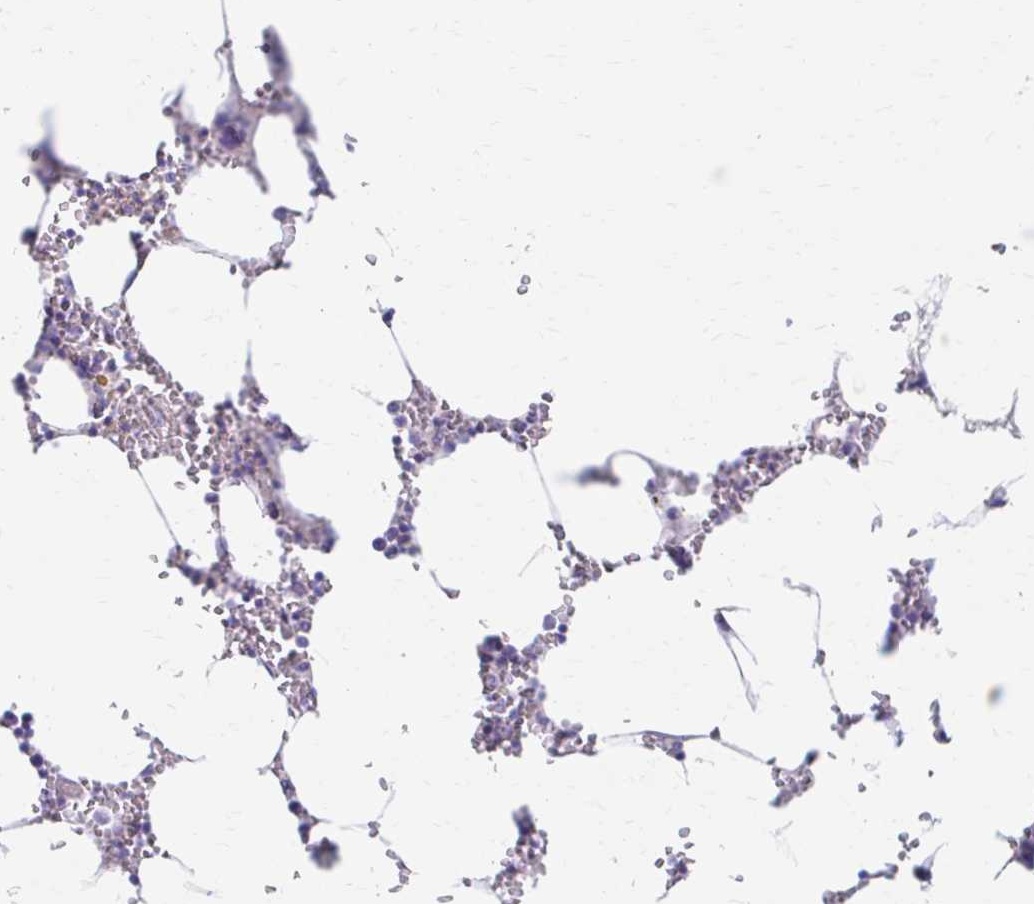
{"staining": {"intensity": "negative", "quantity": "none", "location": "none"}, "tissue": "bone marrow", "cell_type": "Hematopoietic cells", "image_type": "normal", "snomed": [{"axis": "morphology", "description": "Normal tissue, NOS"}, {"axis": "topography", "description": "Bone marrow"}], "caption": "Photomicrograph shows no protein positivity in hematopoietic cells of normal bone marrow.", "gene": "AZGP1", "patient": {"sex": "male", "age": 54}}